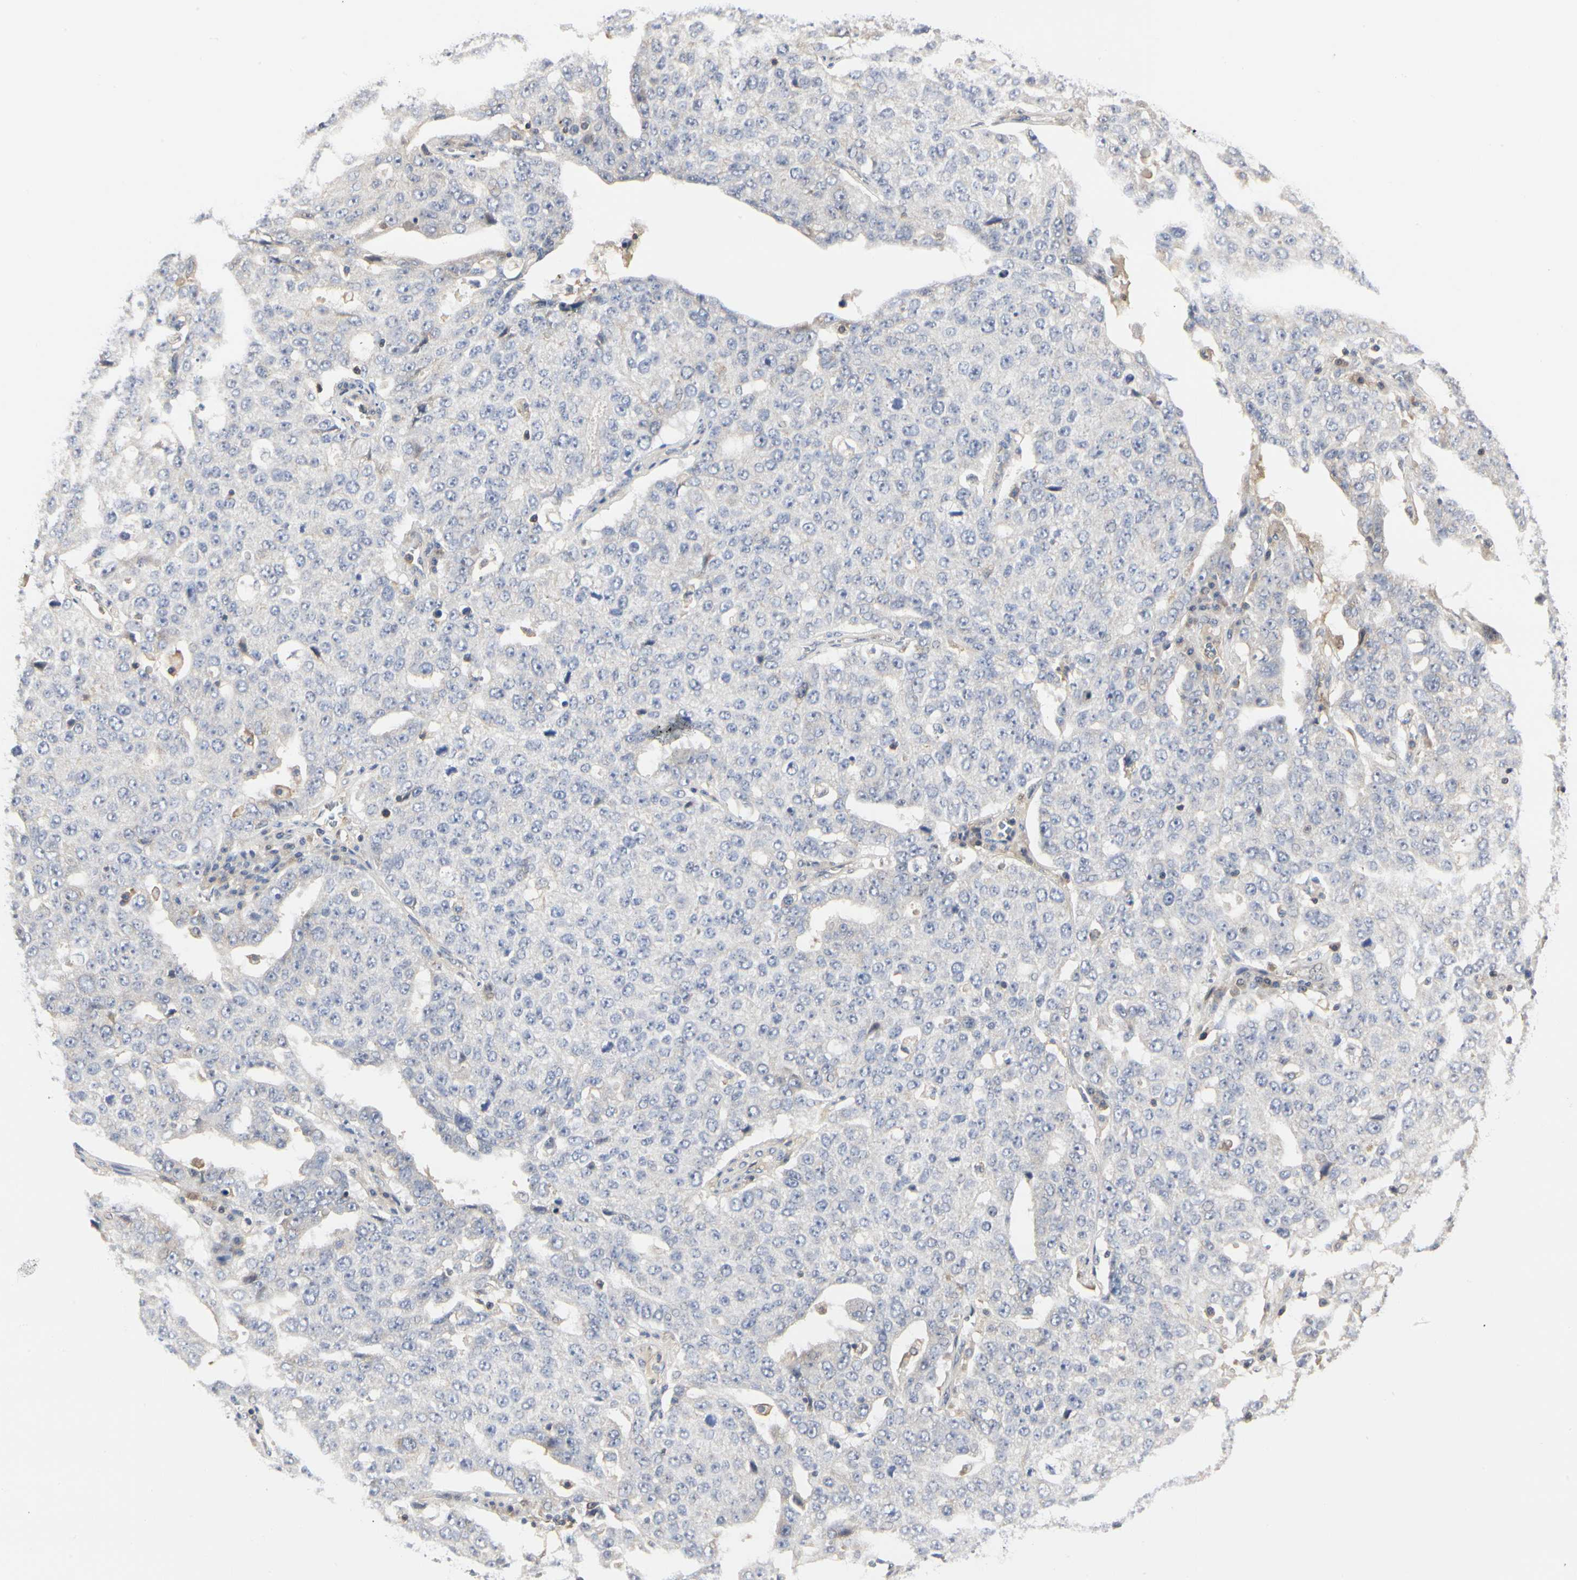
{"staining": {"intensity": "negative", "quantity": "none", "location": "none"}, "tissue": "ovarian cancer", "cell_type": "Tumor cells", "image_type": "cancer", "snomed": [{"axis": "morphology", "description": "Carcinoma, endometroid"}, {"axis": "topography", "description": "Ovary"}], "caption": "The histopathology image displays no significant expression in tumor cells of endometroid carcinoma (ovarian).", "gene": "SHANK2", "patient": {"sex": "female", "age": 62}}